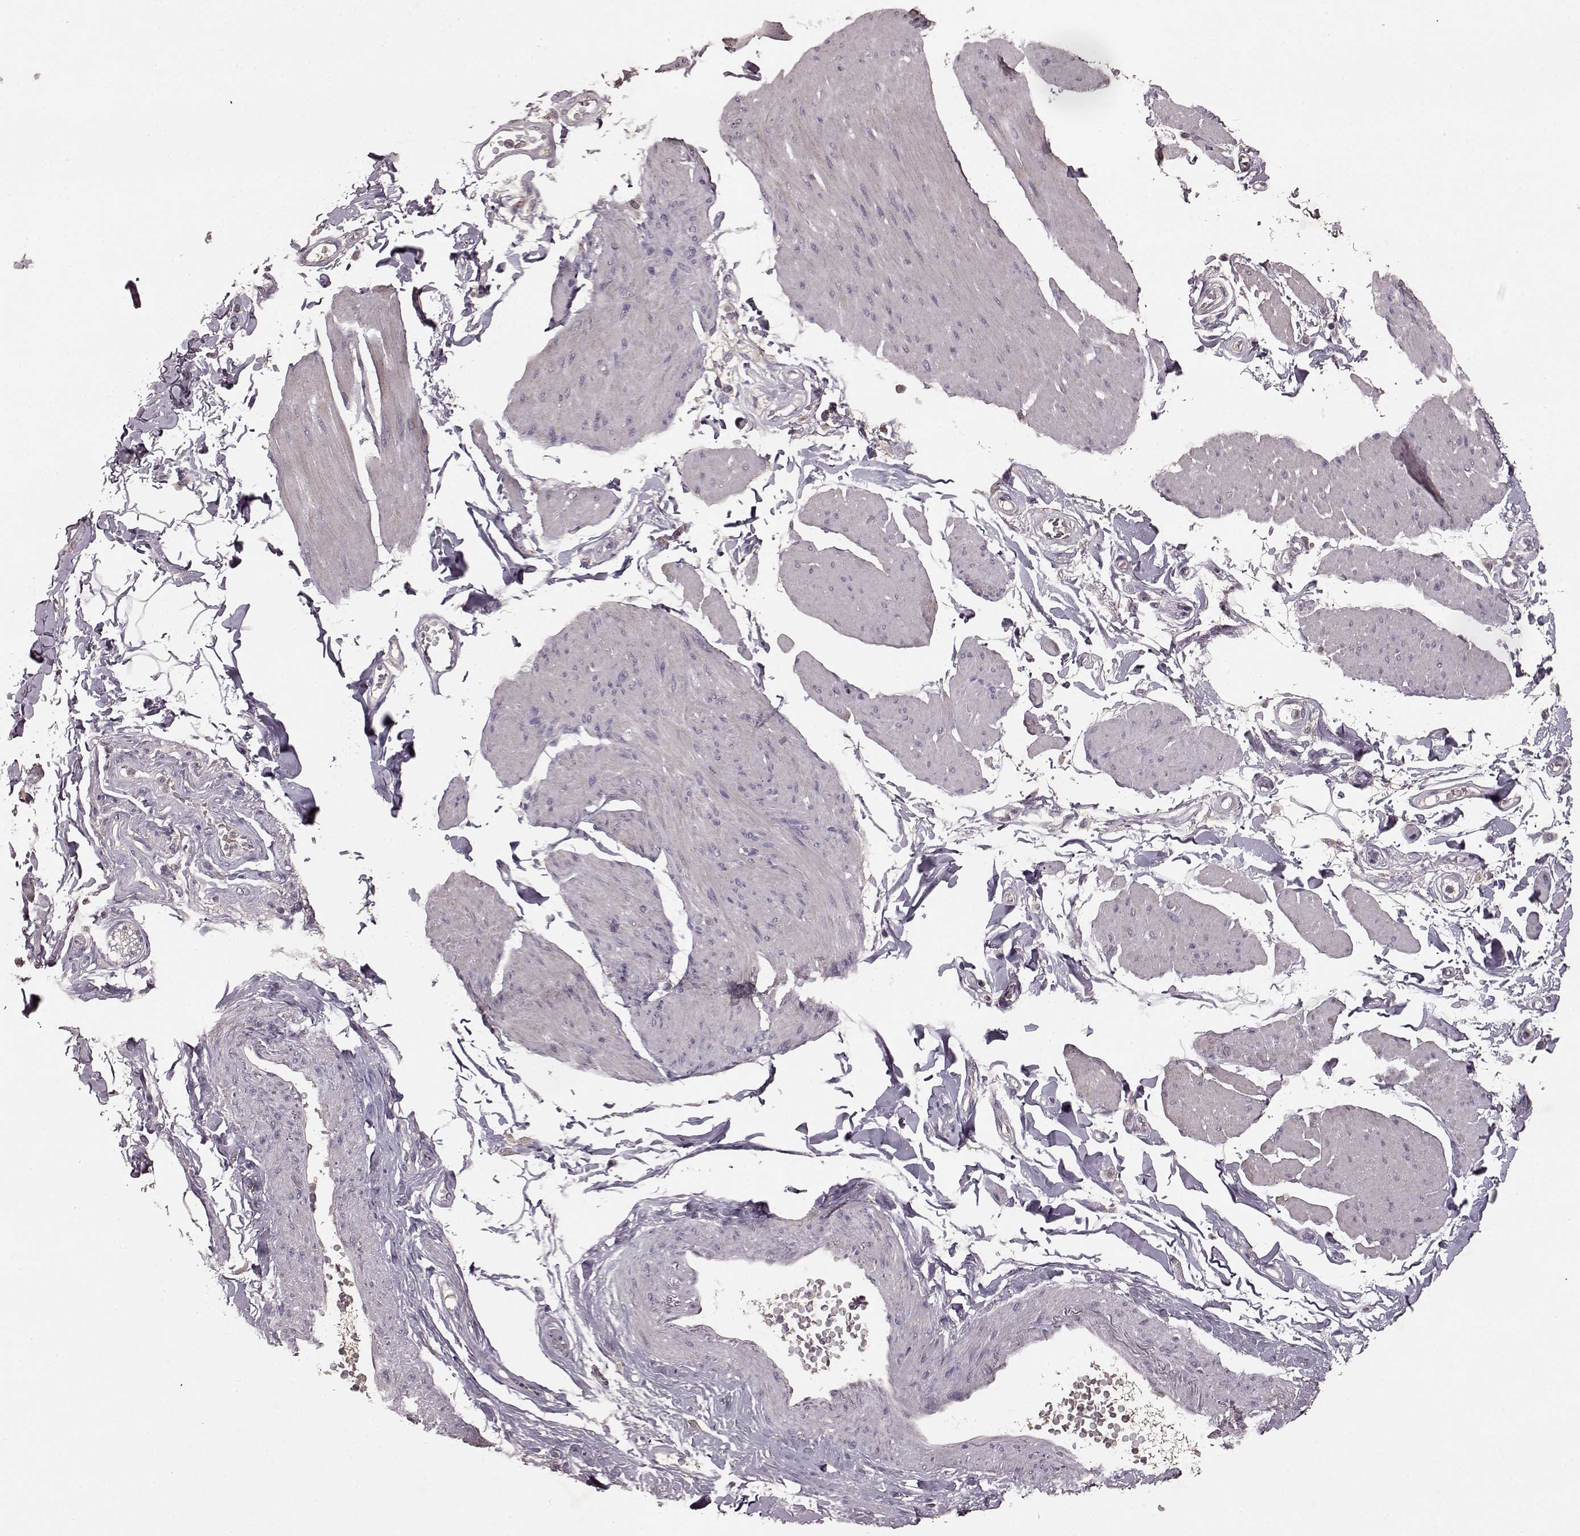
{"staining": {"intensity": "negative", "quantity": "none", "location": "none"}, "tissue": "smooth muscle", "cell_type": "Smooth muscle cells", "image_type": "normal", "snomed": [{"axis": "morphology", "description": "Normal tissue, NOS"}, {"axis": "topography", "description": "Adipose tissue"}, {"axis": "topography", "description": "Smooth muscle"}, {"axis": "topography", "description": "Peripheral nerve tissue"}], "caption": "The image demonstrates no significant expression in smooth muscle cells of smooth muscle. (DAB (3,3'-diaminobenzidine) immunohistochemistry visualized using brightfield microscopy, high magnification).", "gene": "FRRS1L", "patient": {"sex": "male", "age": 83}}